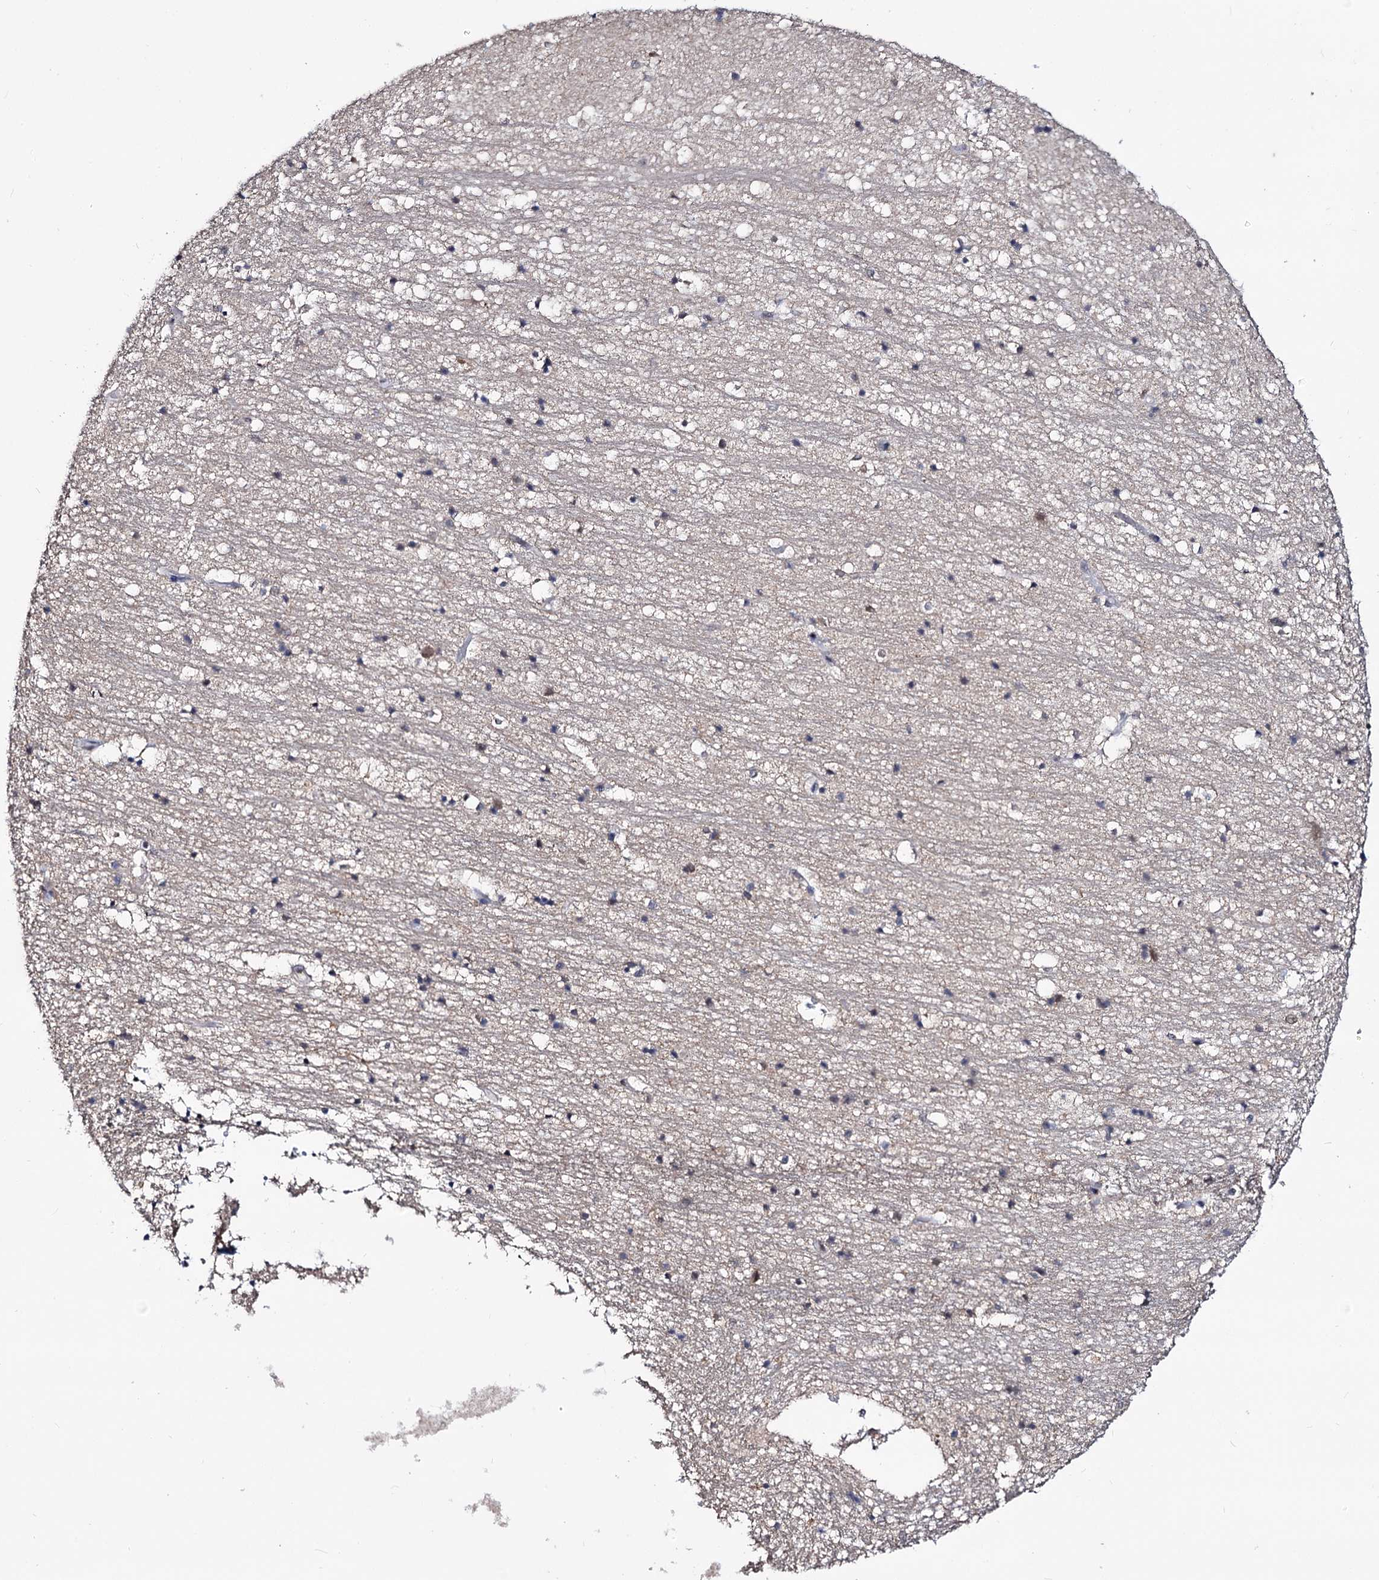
{"staining": {"intensity": "negative", "quantity": "none", "location": "none"}, "tissue": "hippocampus", "cell_type": "Glial cells", "image_type": "normal", "snomed": [{"axis": "morphology", "description": "Normal tissue, NOS"}, {"axis": "topography", "description": "Hippocampus"}], "caption": "This is an IHC histopathology image of normal human hippocampus. There is no expression in glial cells.", "gene": "SMCHD1", "patient": {"sex": "female", "age": 52}}